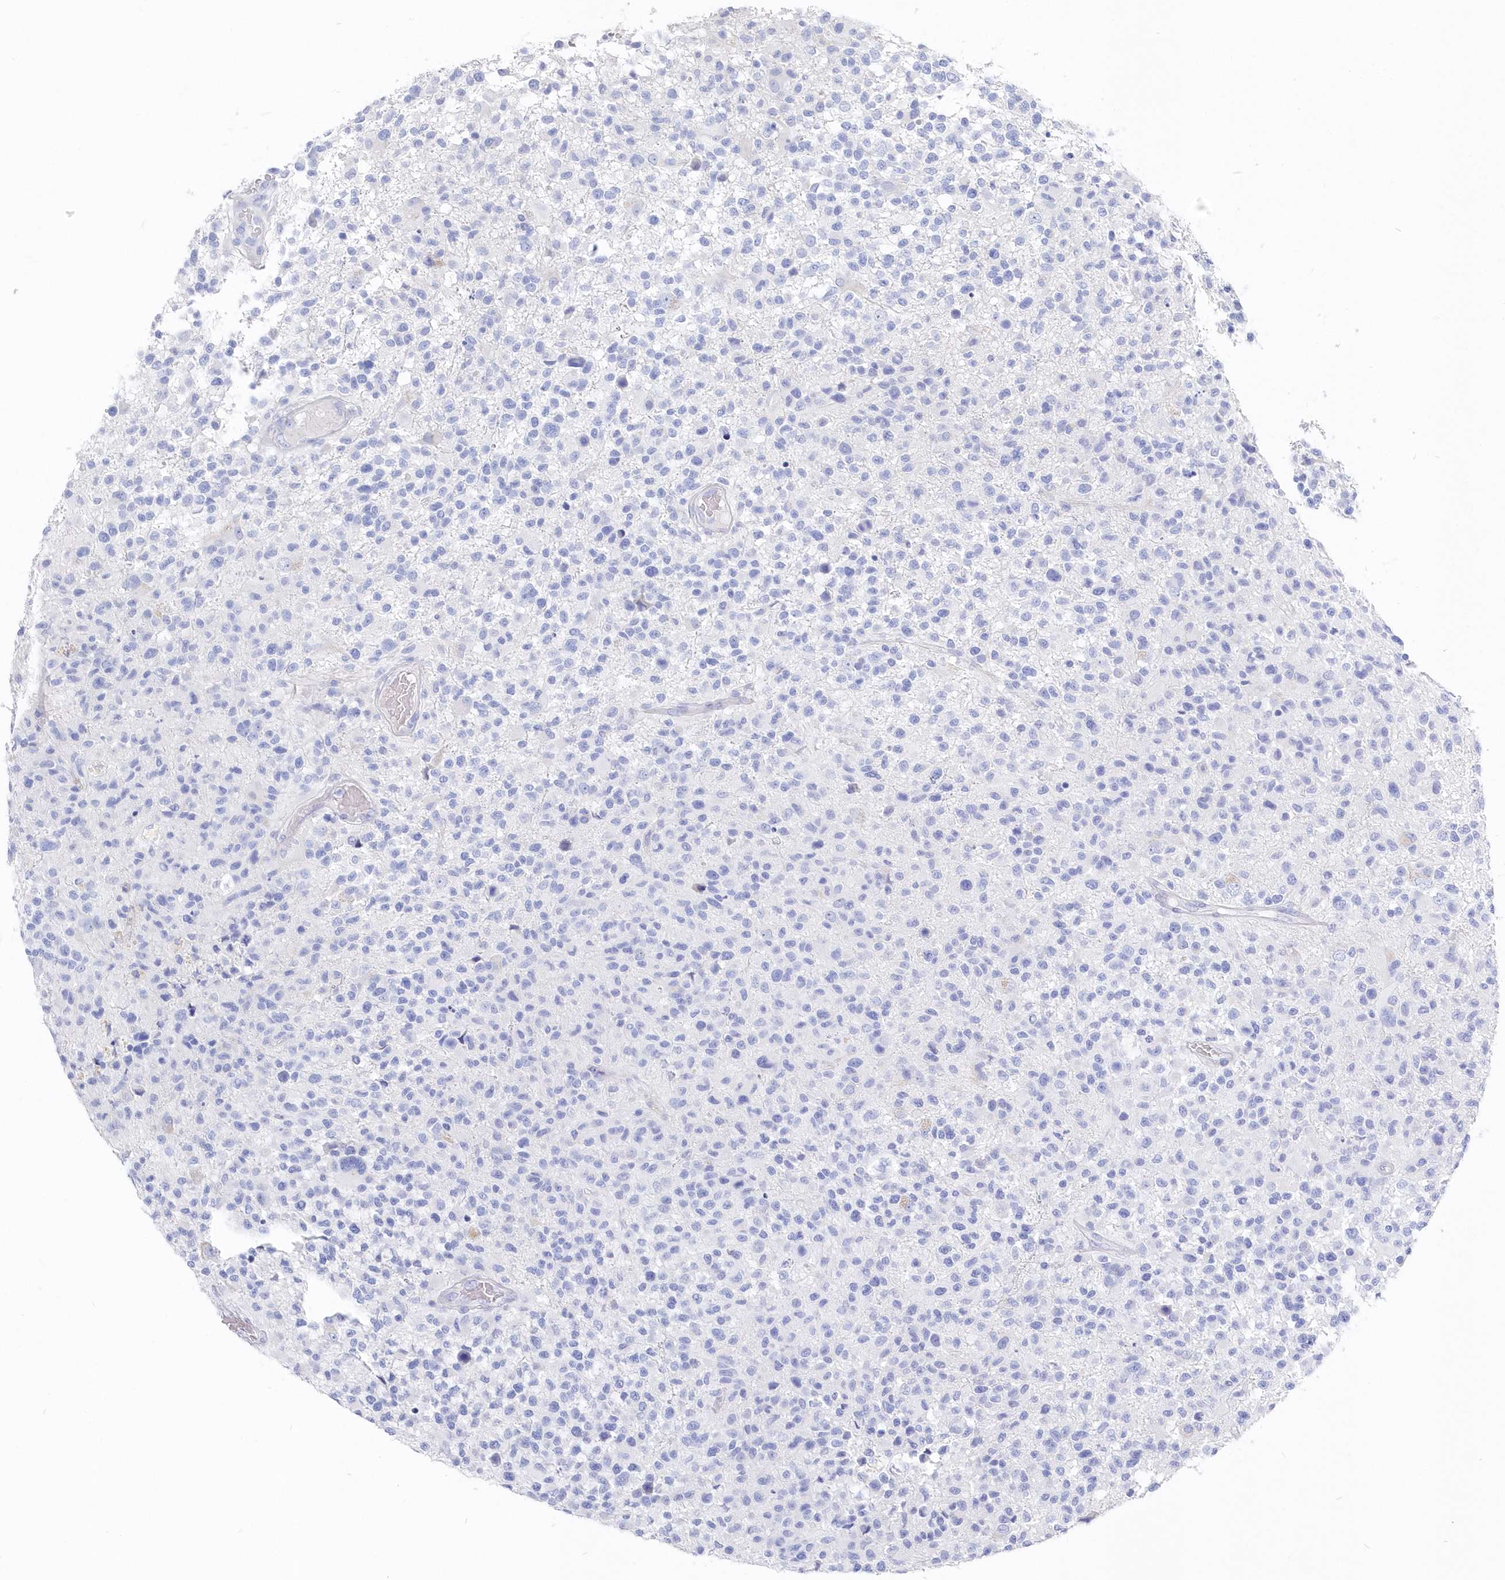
{"staining": {"intensity": "negative", "quantity": "none", "location": "none"}, "tissue": "glioma", "cell_type": "Tumor cells", "image_type": "cancer", "snomed": [{"axis": "morphology", "description": "Glioma, malignant, High grade"}, {"axis": "morphology", "description": "Glioblastoma, NOS"}, {"axis": "topography", "description": "Brain"}], "caption": "High power microscopy micrograph of an immunohistochemistry image of glioma, revealing no significant expression in tumor cells. Brightfield microscopy of immunohistochemistry (IHC) stained with DAB (brown) and hematoxylin (blue), captured at high magnification.", "gene": "CSNK1G2", "patient": {"sex": "male", "age": 60}}